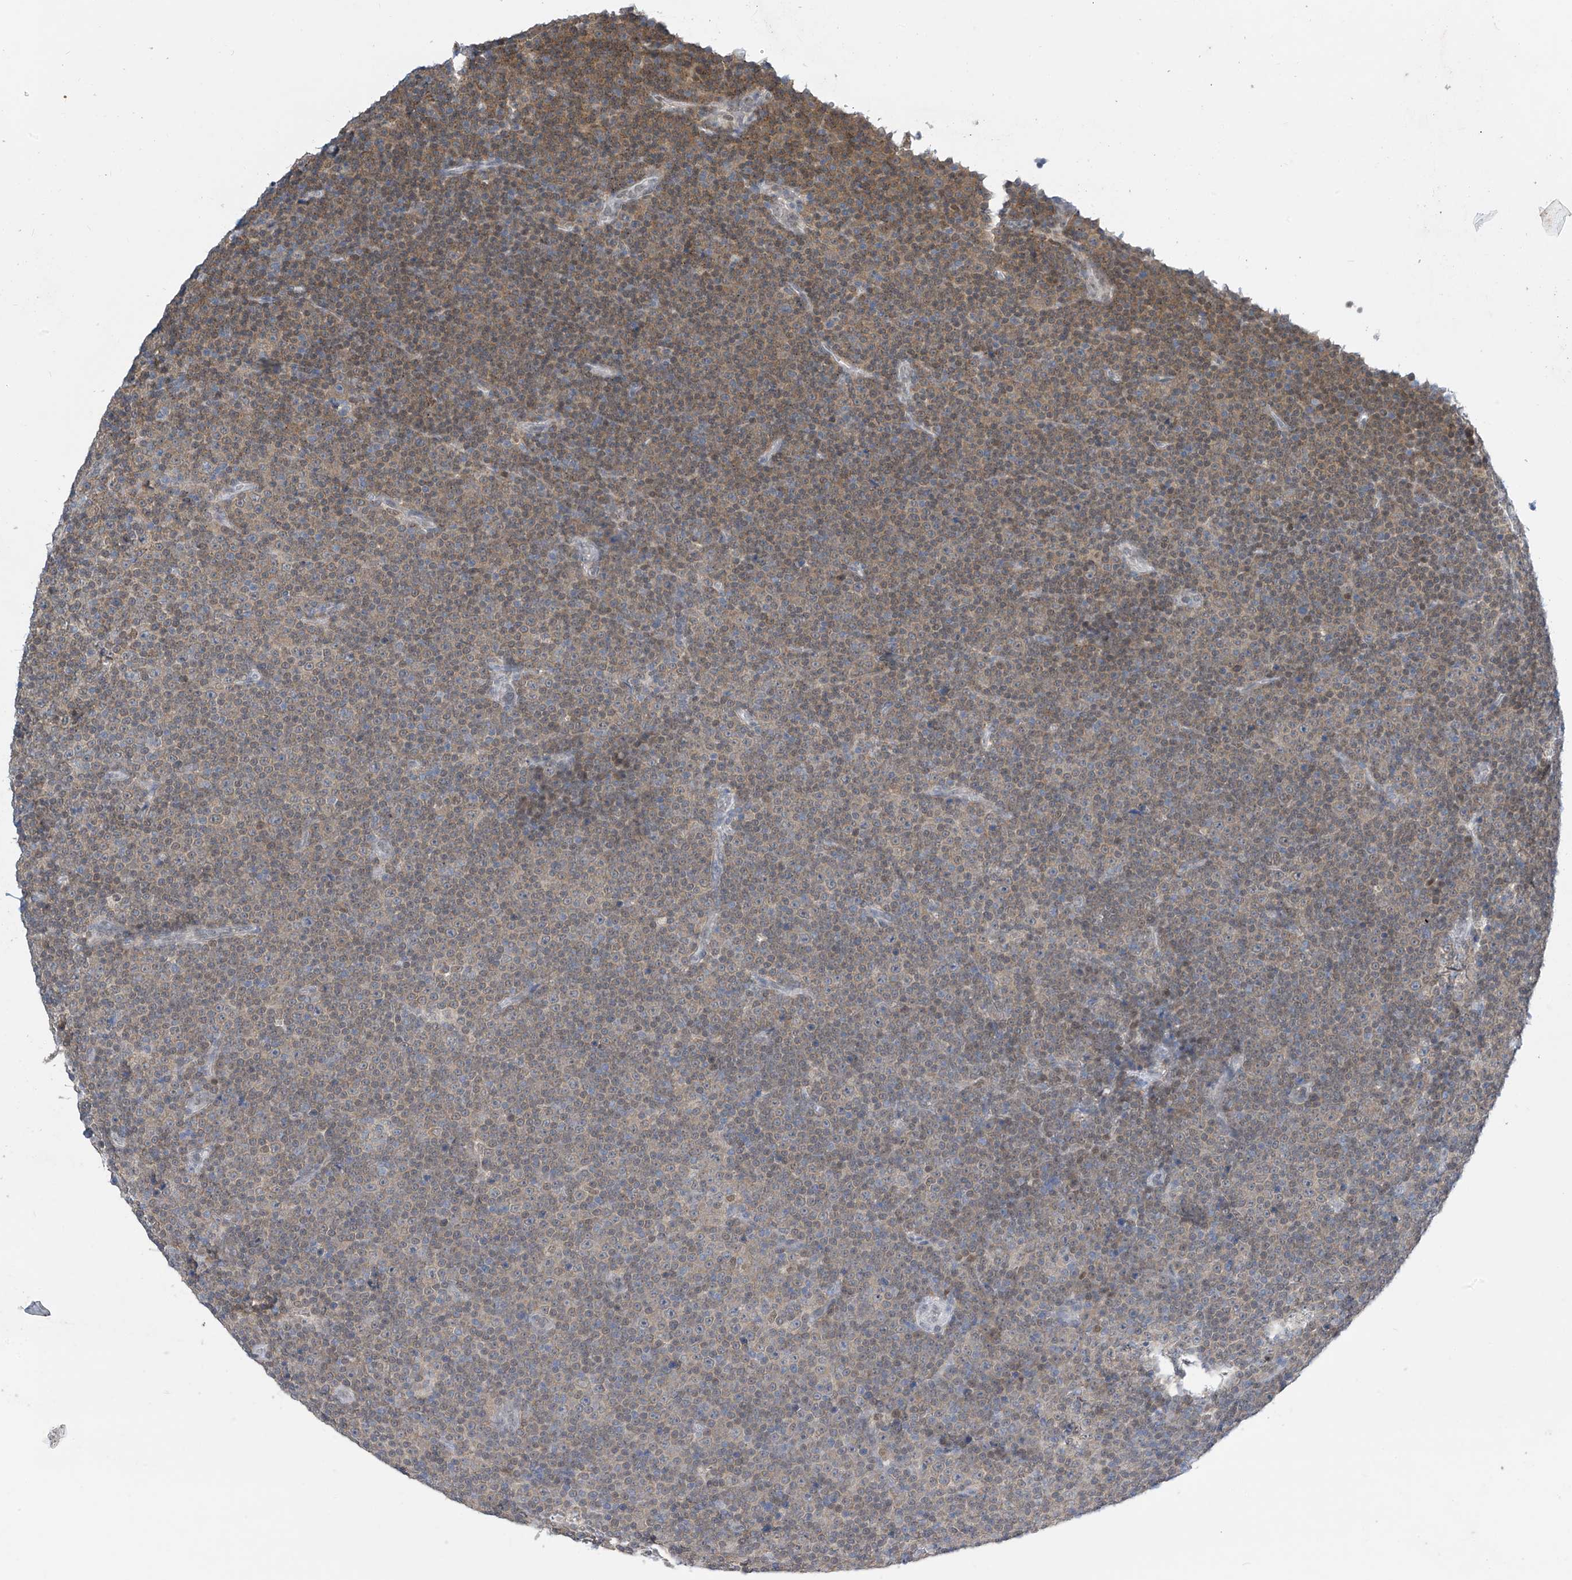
{"staining": {"intensity": "weak", "quantity": "25%-75%", "location": "cytoplasmic/membranous"}, "tissue": "lymphoma", "cell_type": "Tumor cells", "image_type": "cancer", "snomed": [{"axis": "morphology", "description": "Malignant lymphoma, non-Hodgkin's type, Low grade"}, {"axis": "topography", "description": "Lymph node"}], "caption": "Brown immunohistochemical staining in human low-grade malignant lymphoma, non-Hodgkin's type reveals weak cytoplasmic/membranous staining in about 25%-75% of tumor cells.", "gene": "APLF", "patient": {"sex": "female", "age": 67}}